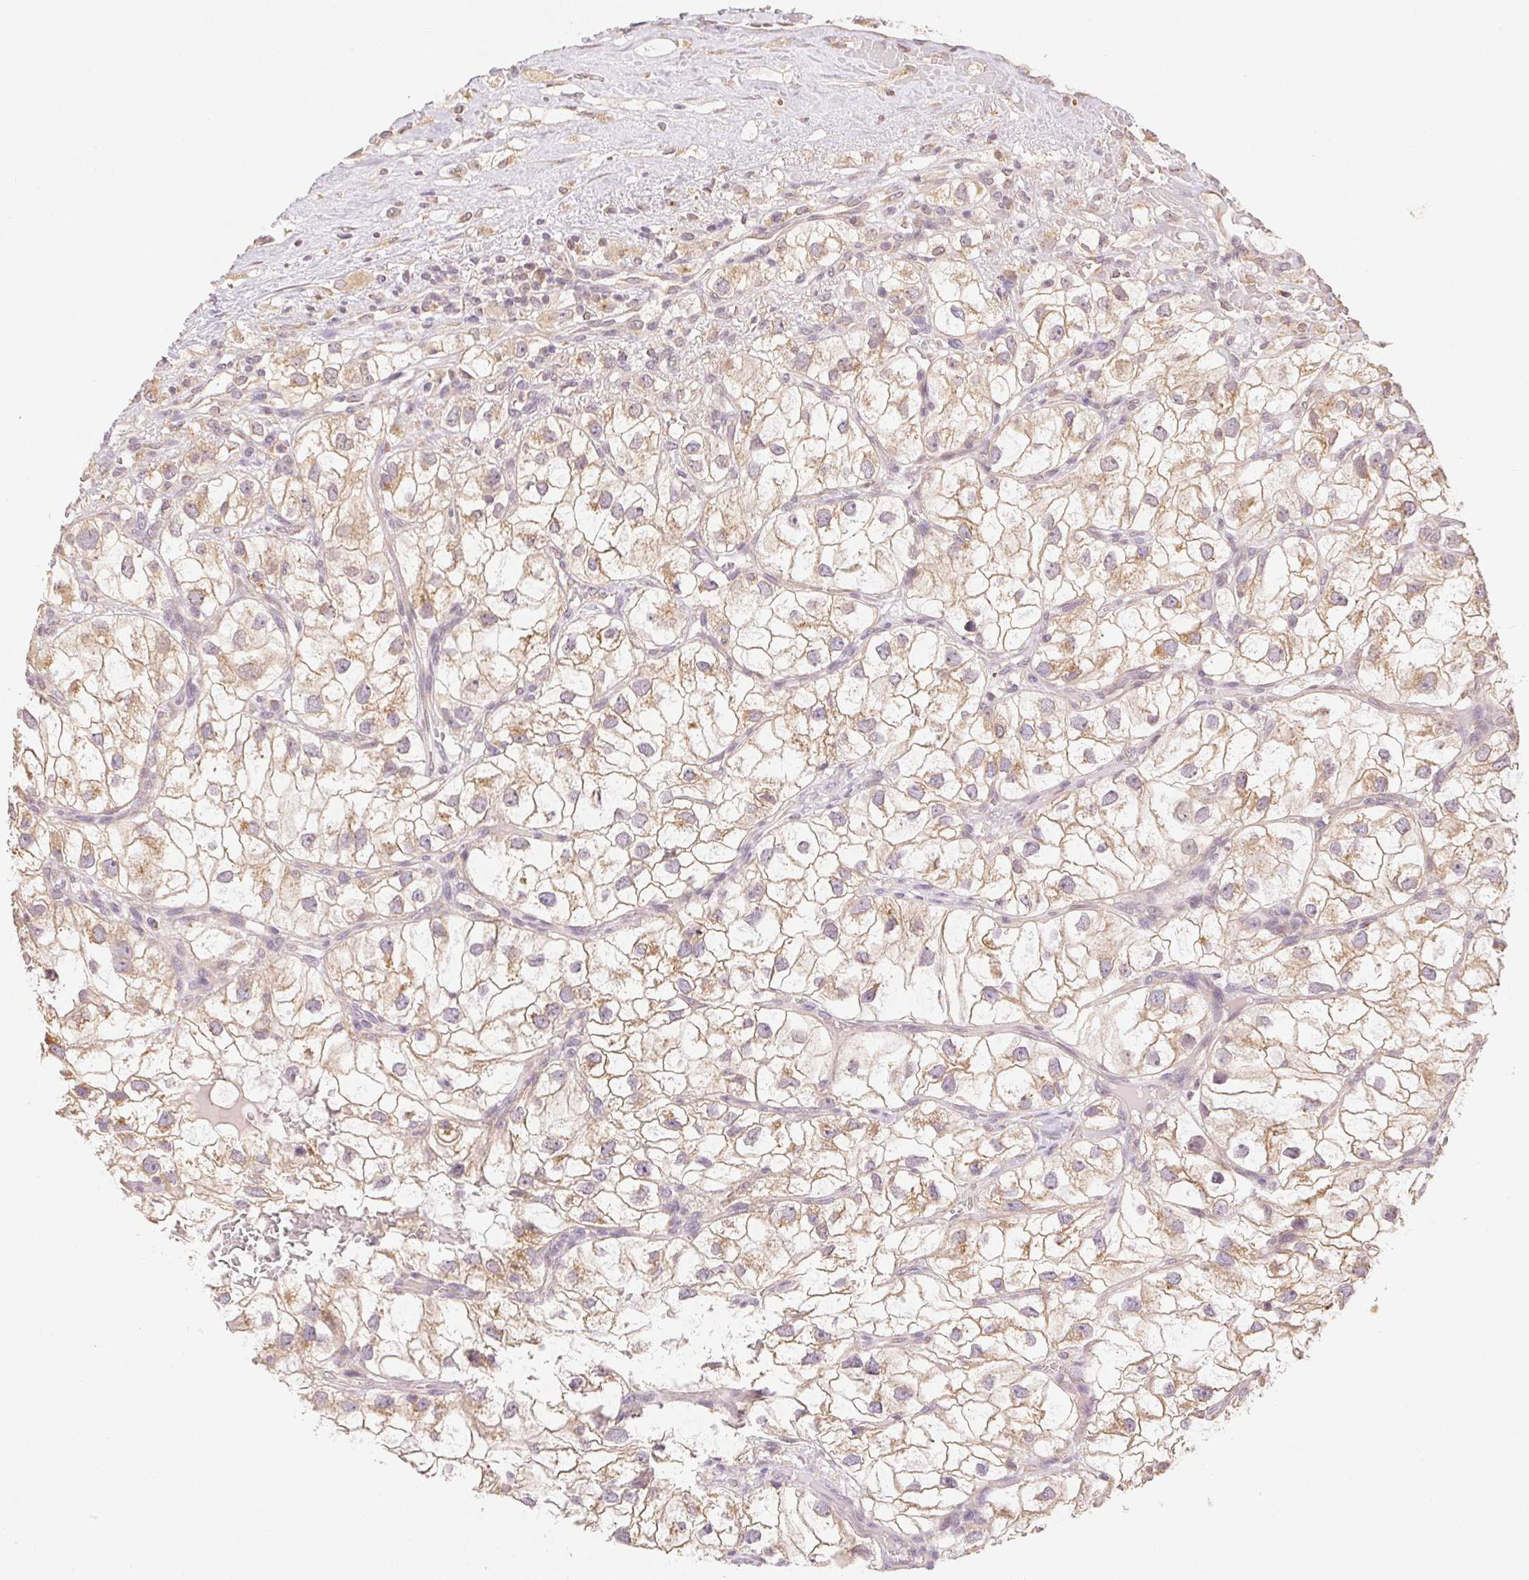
{"staining": {"intensity": "weak", "quantity": ">75%", "location": "cytoplasmic/membranous"}, "tissue": "renal cancer", "cell_type": "Tumor cells", "image_type": "cancer", "snomed": [{"axis": "morphology", "description": "Adenocarcinoma, NOS"}, {"axis": "topography", "description": "Kidney"}], "caption": "Protein staining demonstrates weak cytoplasmic/membranous positivity in about >75% of tumor cells in renal adenocarcinoma.", "gene": "SEZ6L2", "patient": {"sex": "male", "age": 59}}